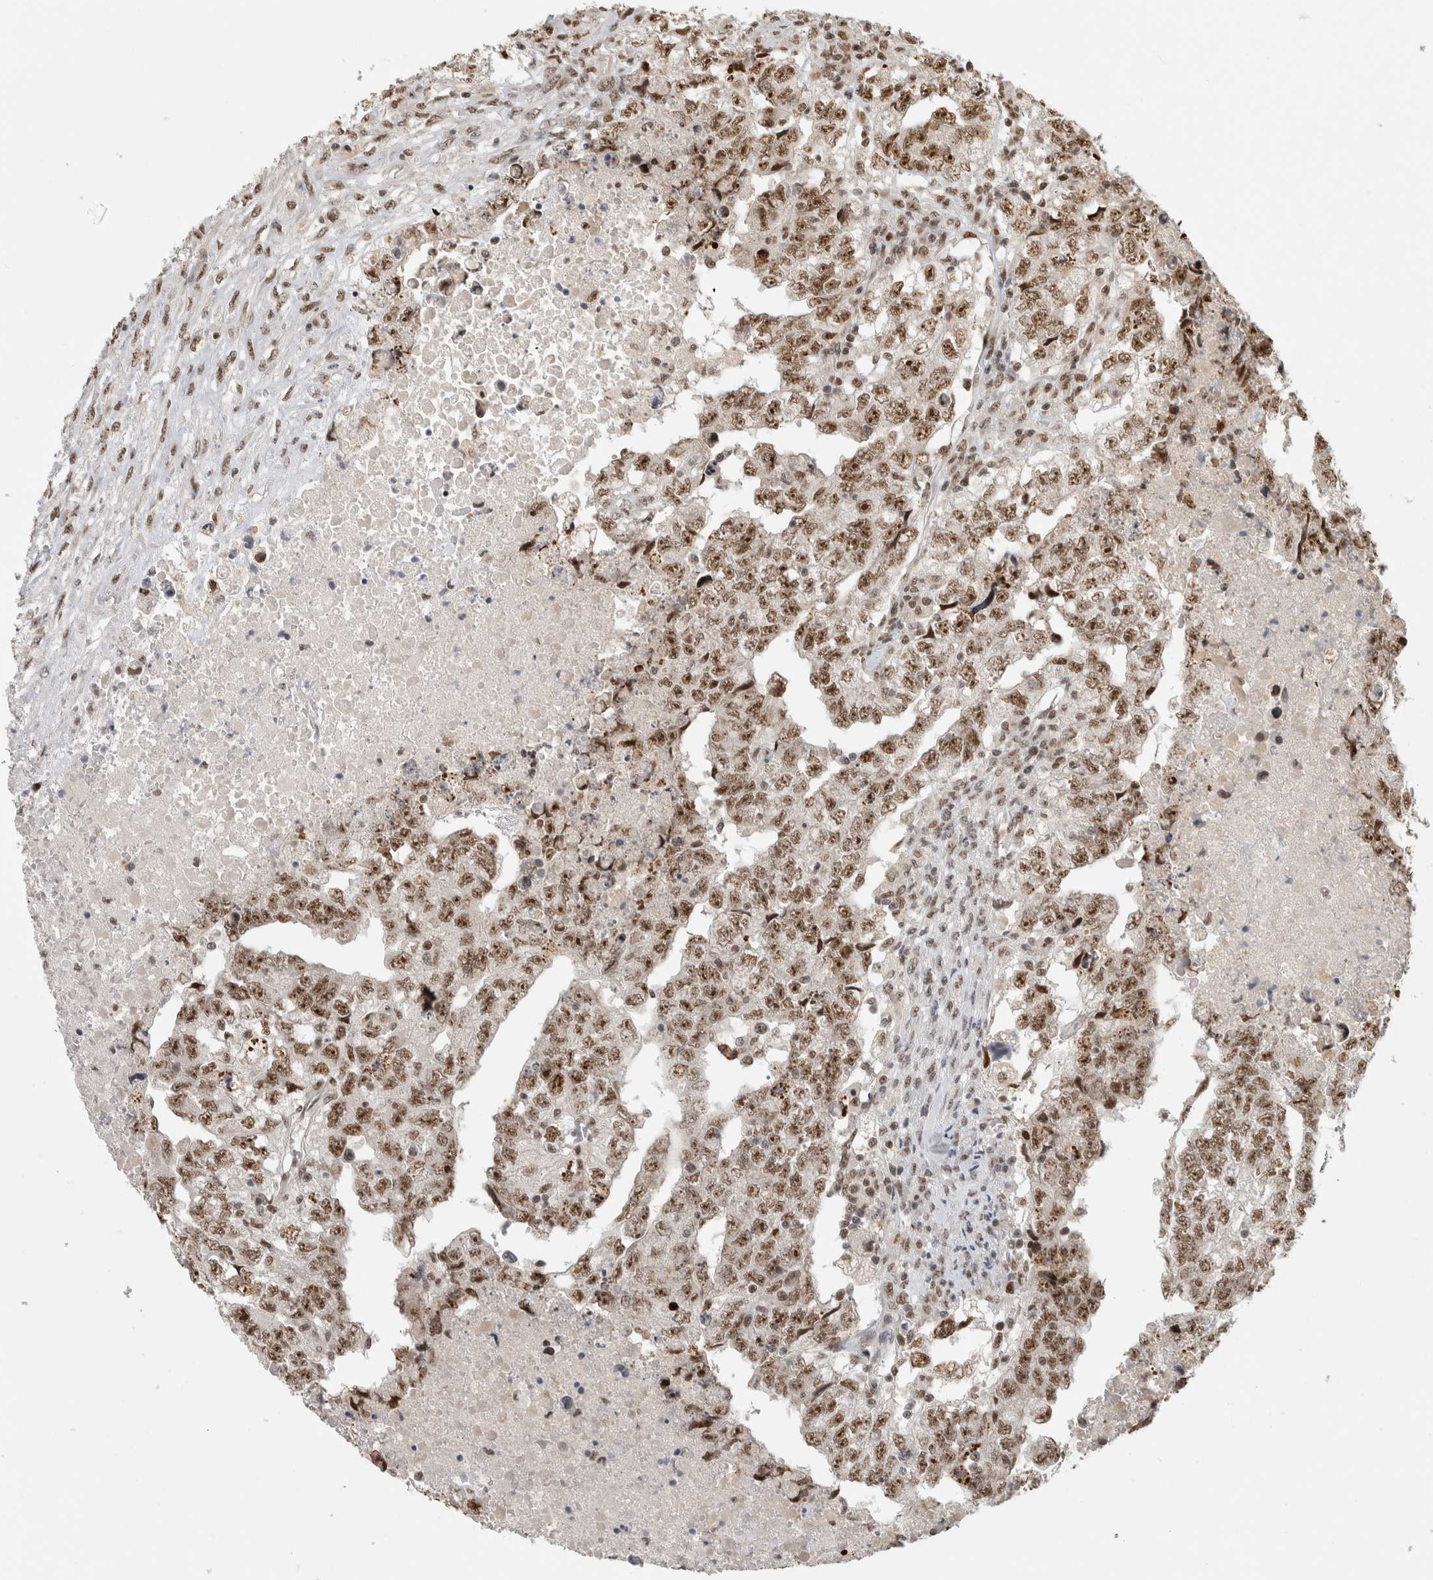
{"staining": {"intensity": "moderate", "quantity": ">75%", "location": "nuclear"}, "tissue": "testis cancer", "cell_type": "Tumor cells", "image_type": "cancer", "snomed": [{"axis": "morphology", "description": "Carcinoma, Embryonal, NOS"}, {"axis": "topography", "description": "Testis"}], "caption": "The image exhibits staining of testis cancer, revealing moderate nuclear protein positivity (brown color) within tumor cells.", "gene": "EBNA1BP2", "patient": {"sex": "male", "age": 36}}